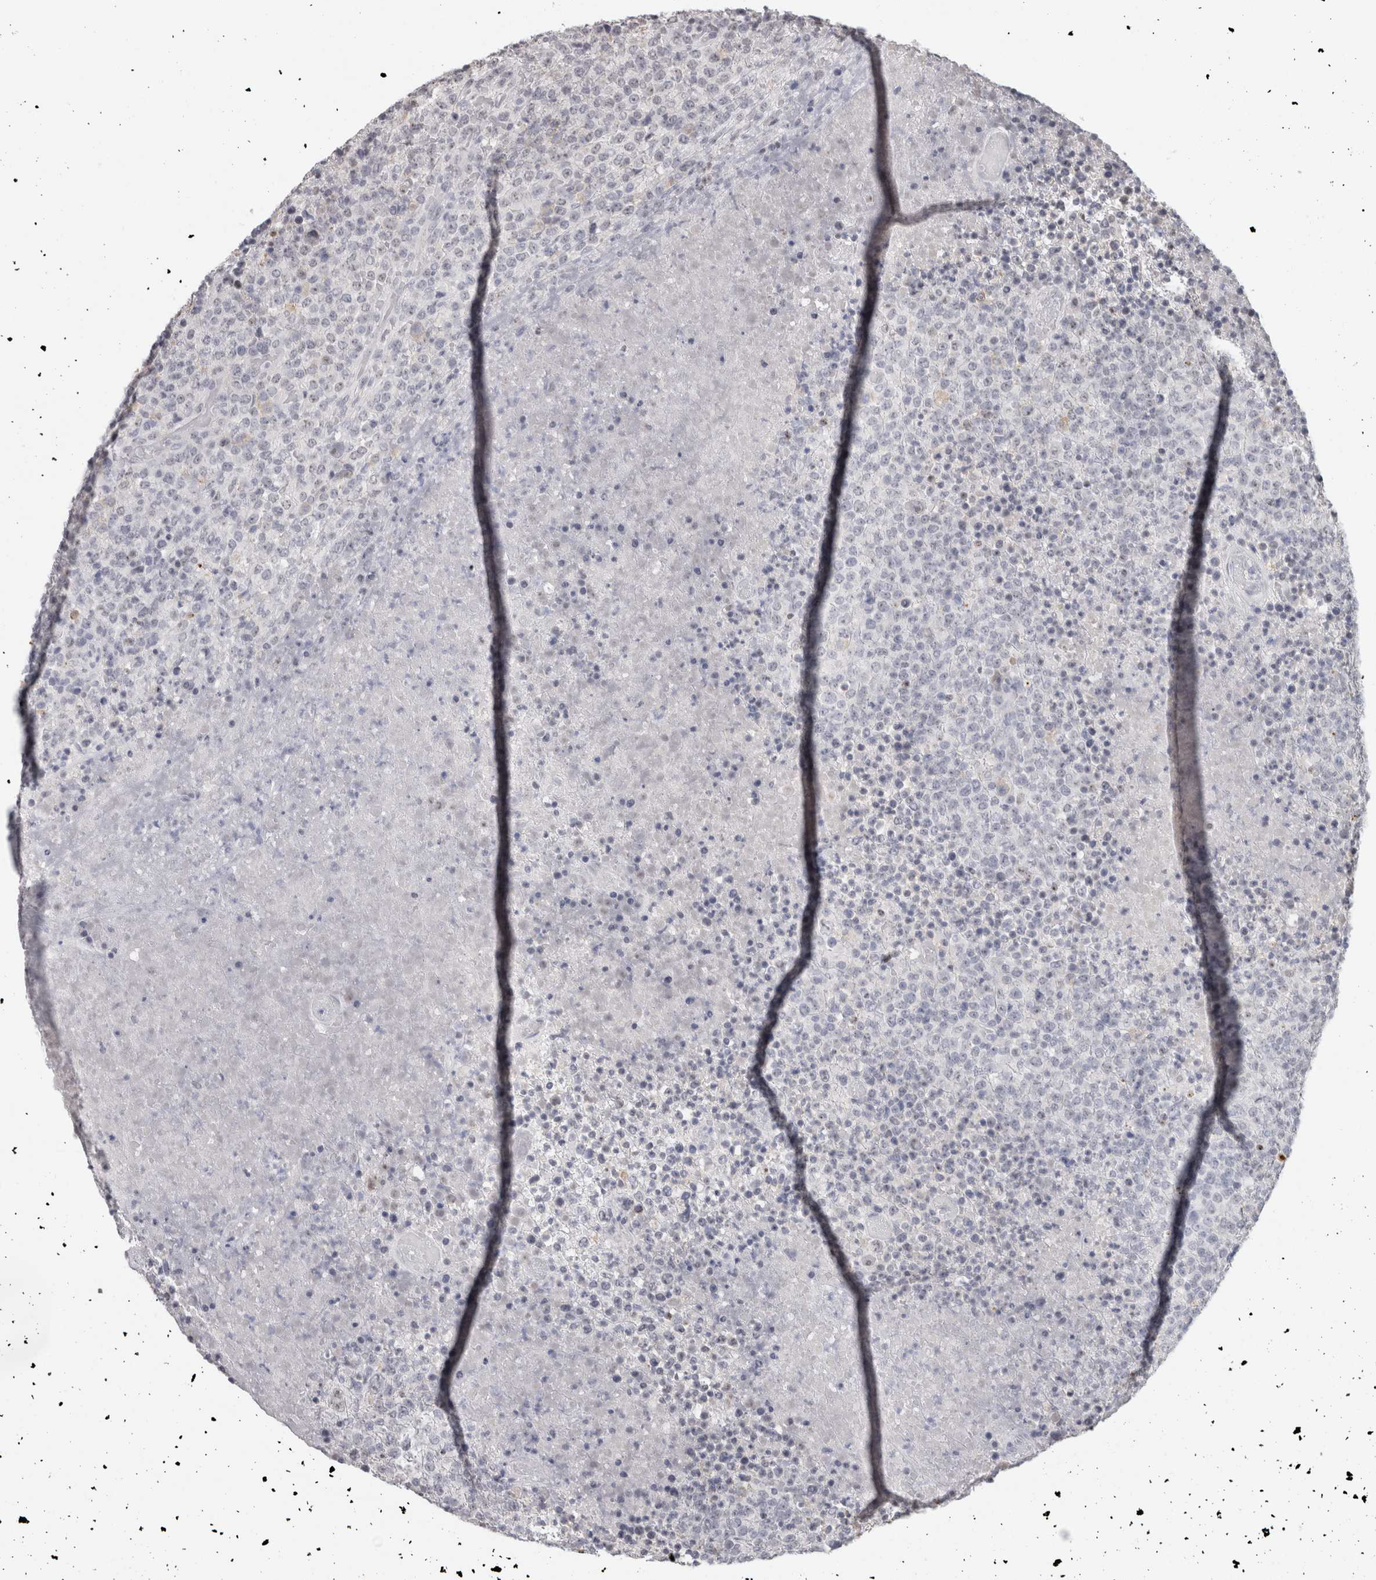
{"staining": {"intensity": "negative", "quantity": "none", "location": "none"}, "tissue": "lymphoma", "cell_type": "Tumor cells", "image_type": "cancer", "snomed": [{"axis": "morphology", "description": "Malignant lymphoma, non-Hodgkin's type, High grade"}, {"axis": "topography", "description": "Lymph node"}], "caption": "High magnification brightfield microscopy of malignant lymphoma, non-Hodgkin's type (high-grade) stained with DAB (3,3'-diaminobenzidine) (brown) and counterstained with hematoxylin (blue): tumor cells show no significant positivity.", "gene": "CADM3", "patient": {"sex": "male", "age": 13}}